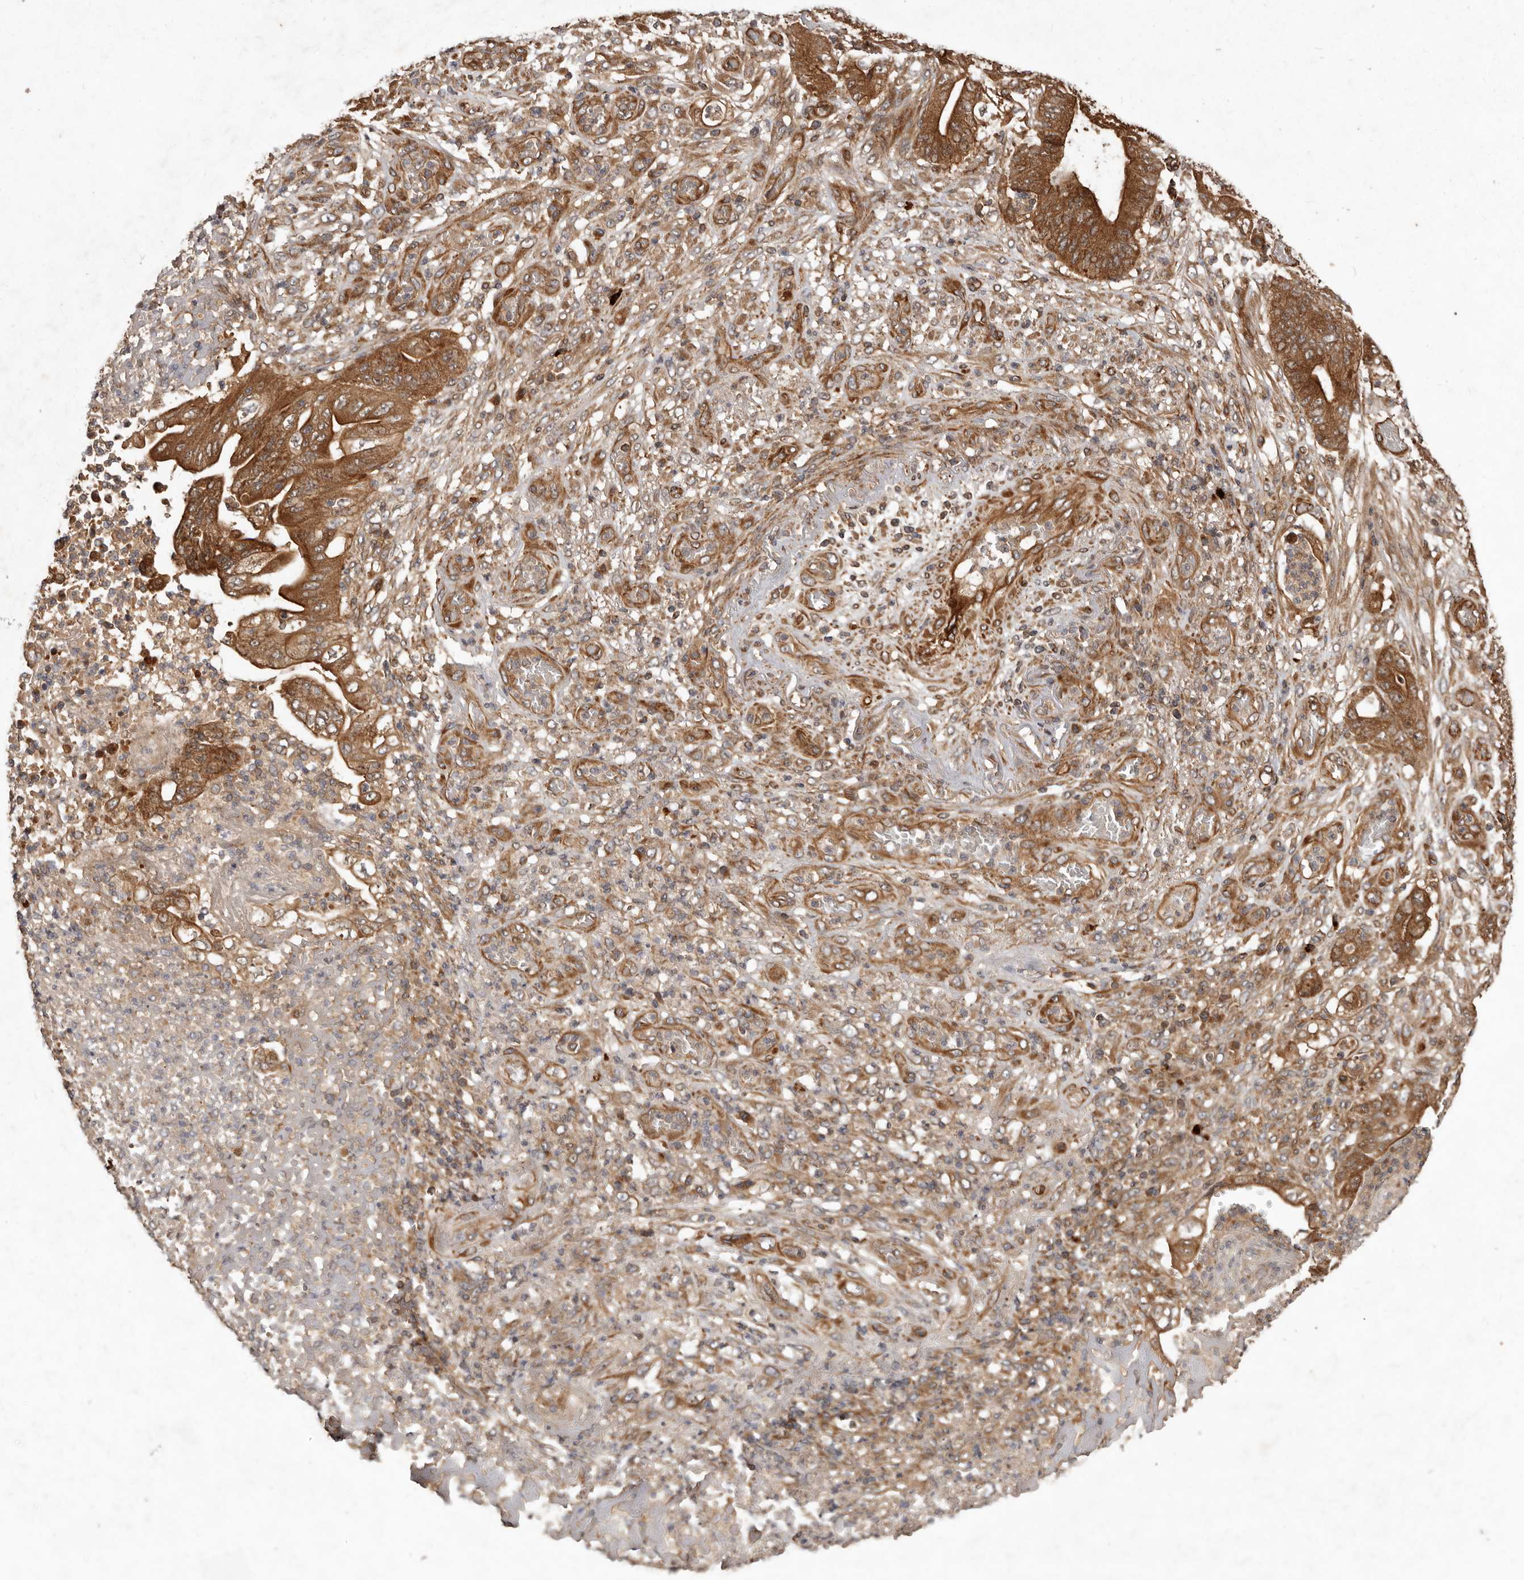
{"staining": {"intensity": "strong", "quantity": ">75%", "location": "cytoplasmic/membranous"}, "tissue": "stomach cancer", "cell_type": "Tumor cells", "image_type": "cancer", "snomed": [{"axis": "morphology", "description": "Adenocarcinoma, NOS"}, {"axis": "topography", "description": "Stomach"}], "caption": "An immunohistochemistry (IHC) micrograph of tumor tissue is shown. Protein staining in brown highlights strong cytoplasmic/membranous positivity in adenocarcinoma (stomach) within tumor cells.", "gene": "STK36", "patient": {"sex": "female", "age": 73}}